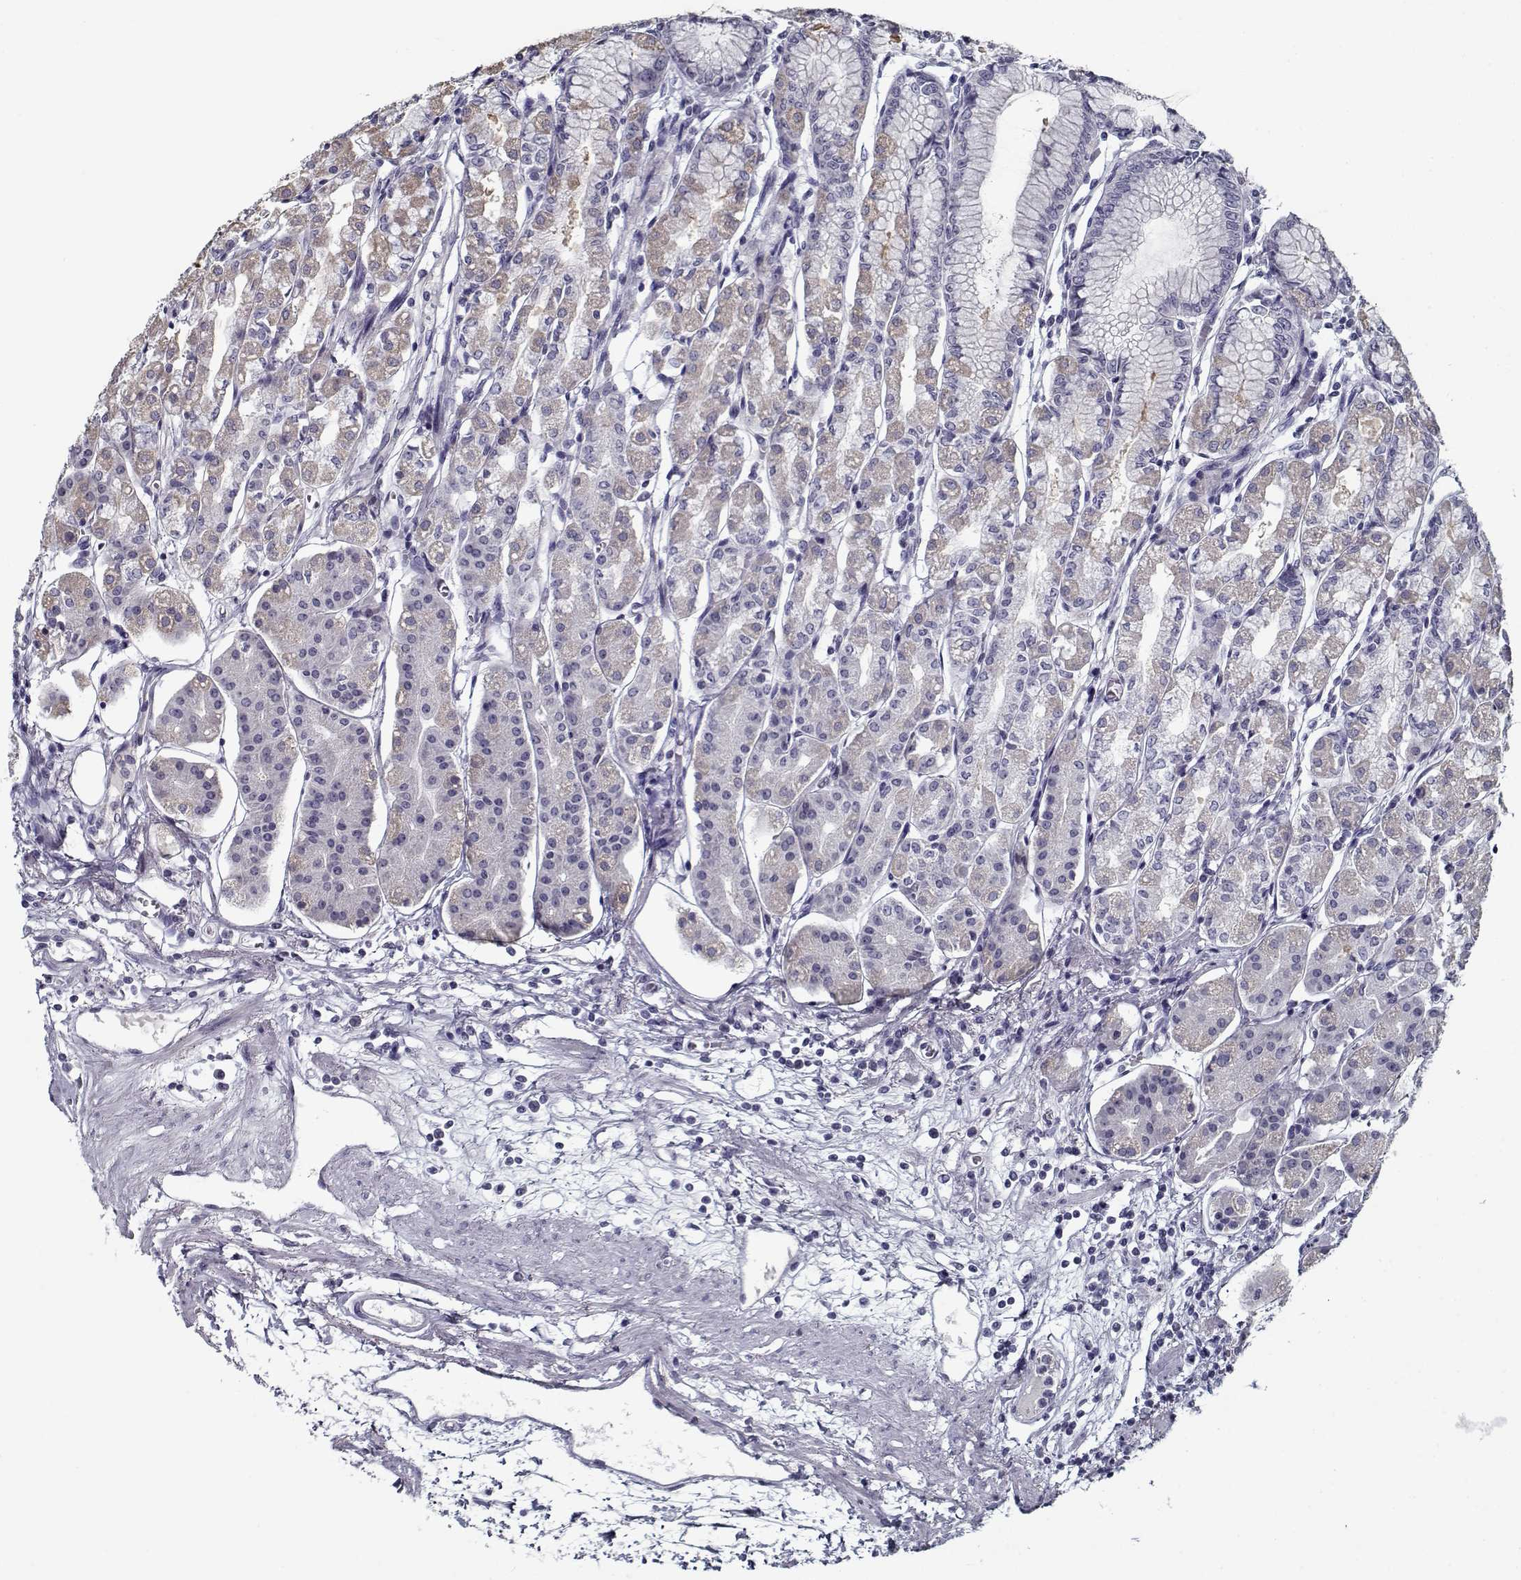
{"staining": {"intensity": "weak", "quantity": "<25%", "location": "cytoplasmic/membranous"}, "tissue": "stomach", "cell_type": "Glandular cells", "image_type": "normal", "snomed": [{"axis": "morphology", "description": "Normal tissue, NOS"}, {"axis": "topography", "description": "Skeletal muscle"}, {"axis": "topography", "description": "Stomach"}], "caption": "This is an immunohistochemistry histopathology image of unremarkable stomach. There is no staining in glandular cells.", "gene": "DDX25", "patient": {"sex": "female", "age": 57}}